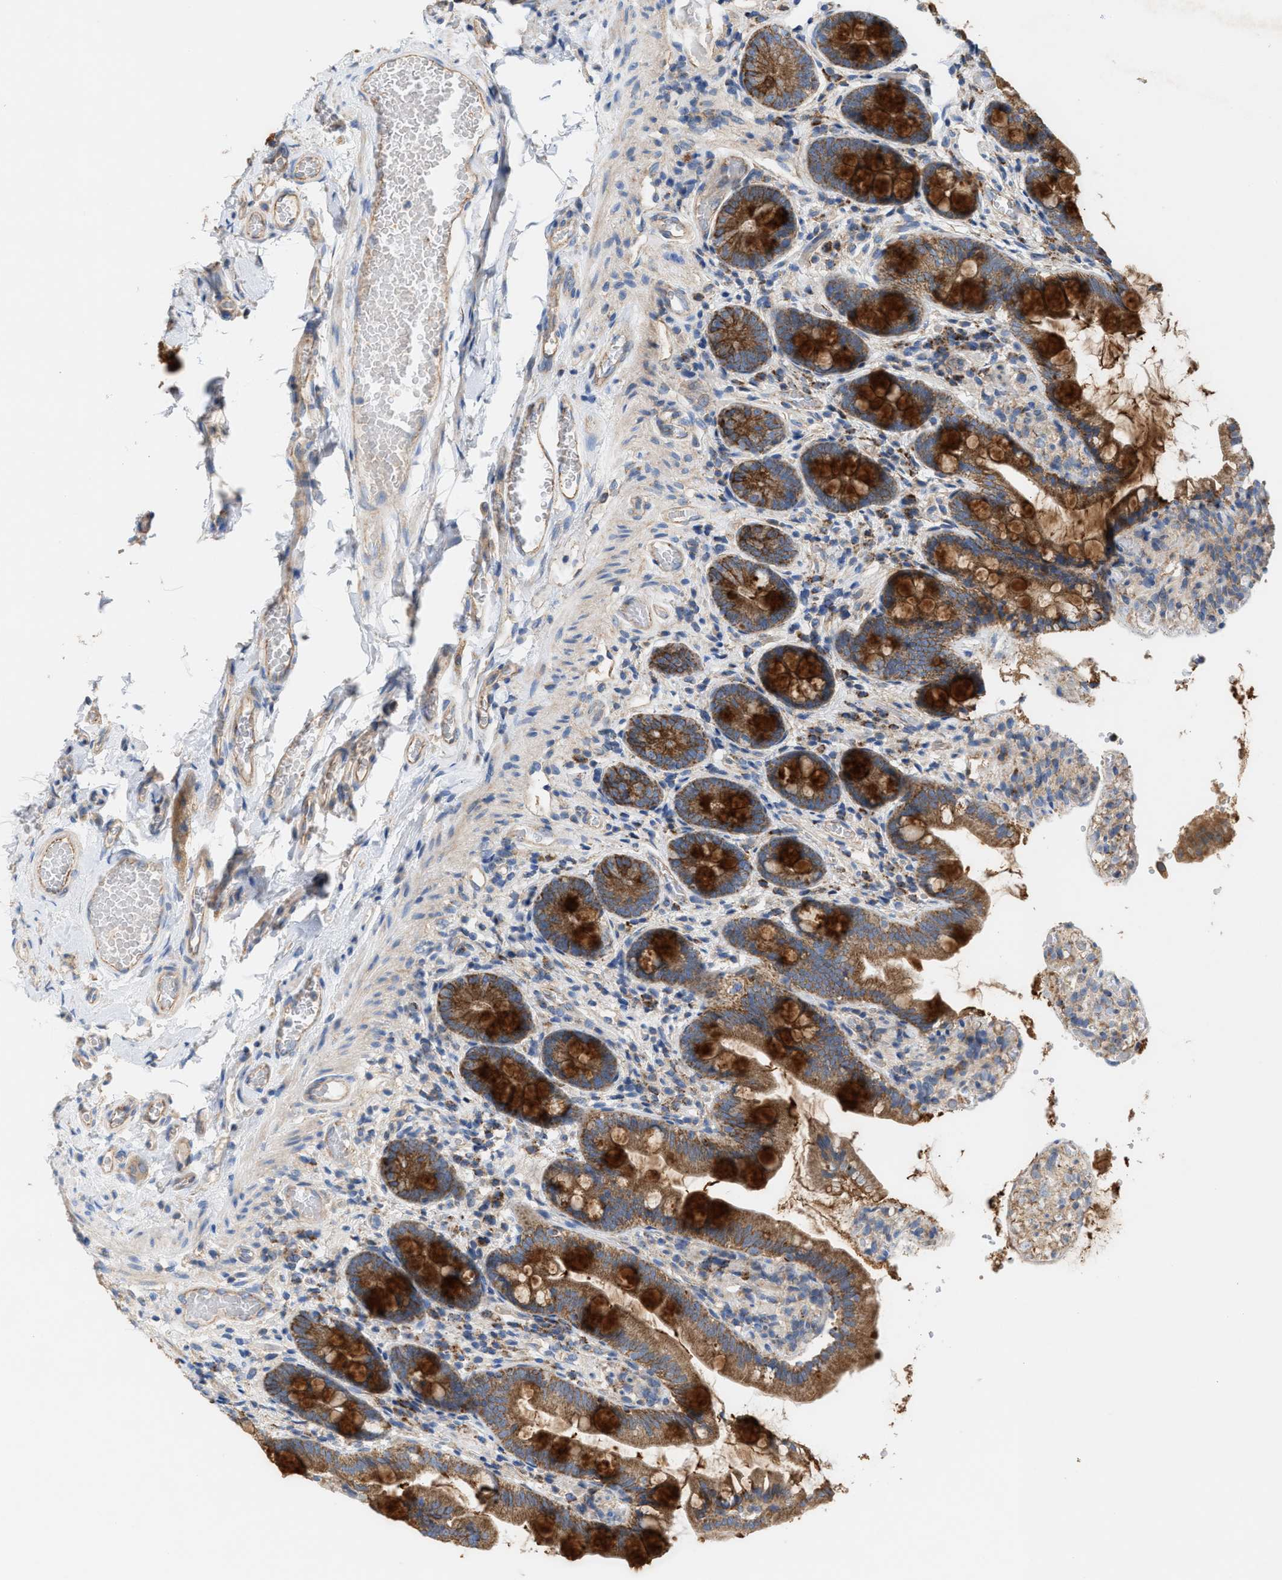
{"staining": {"intensity": "strong", "quantity": ">75%", "location": "cytoplasmic/membranous"}, "tissue": "small intestine", "cell_type": "Glandular cells", "image_type": "normal", "snomed": [{"axis": "morphology", "description": "Normal tissue, NOS"}, {"axis": "topography", "description": "Small intestine"}], "caption": "Human small intestine stained for a protein (brown) displays strong cytoplasmic/membranous positive staining in about >75% of glandular cells.", "gene": "OXSM", "patient": {"sex": "female", "age": 56}}